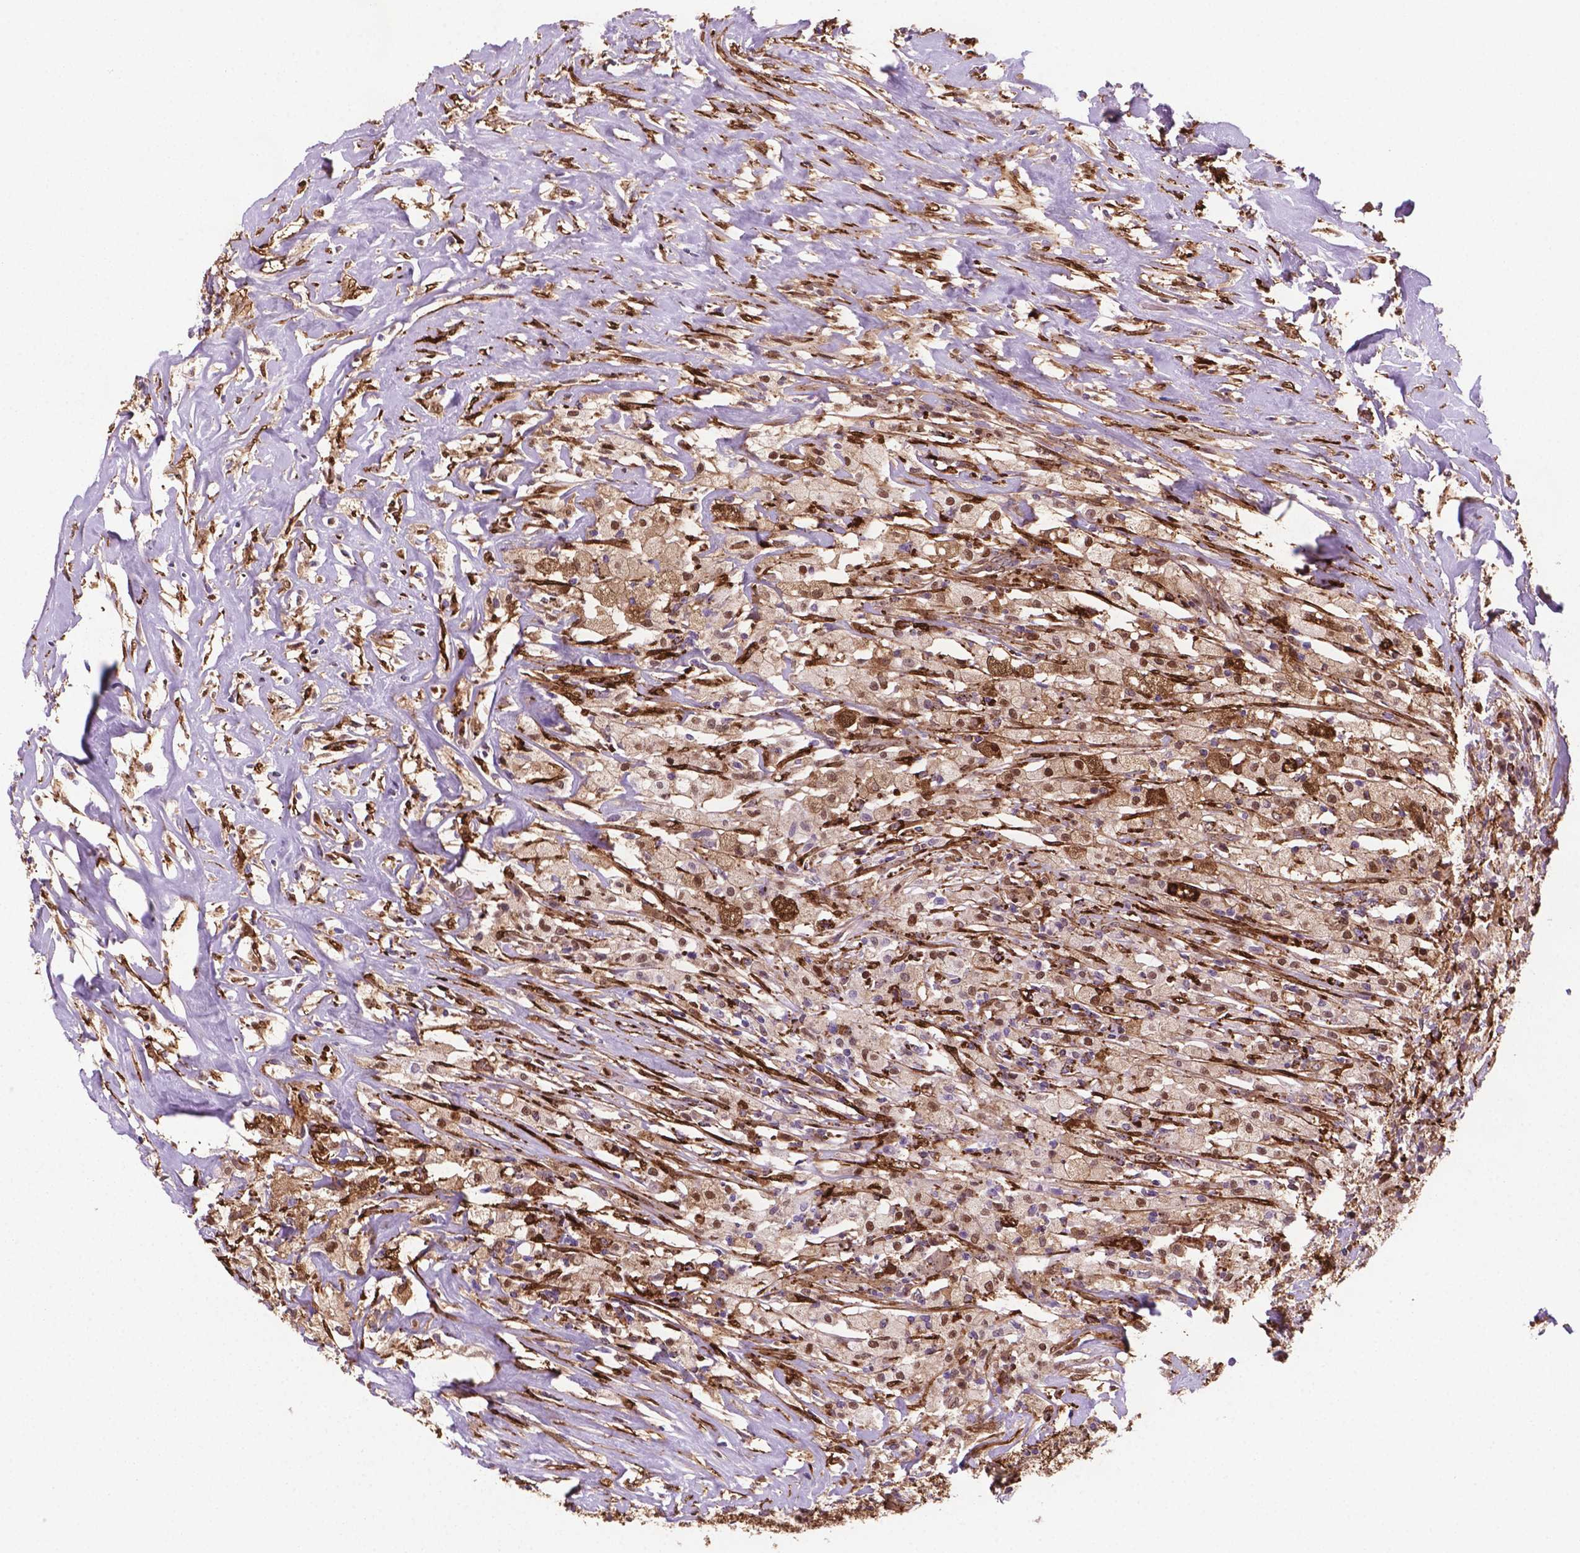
{"staining": {"intensity": "moderate", "quantity": "<25%", "location": "nuclear"}, "tissue": "testis cancer", "cell_type": "Tumor cells", "image_type": "cancer", "snomed": [{"axis": "morphology", "description": "Necrosis, NOS"}, {"axis": "morphology", "description": "Carcinoma, Embryonal, NOS"}, {"axis": "topography", "description": "Testis"}], "caption": "A low amount of moderate nuclear expression is appreciated in about <25% of tumor cells in testis cancer (embryonal carcinoma) tissue.", "gene": "PLIN3", "patient": {"sex": "male", "age": 19}}